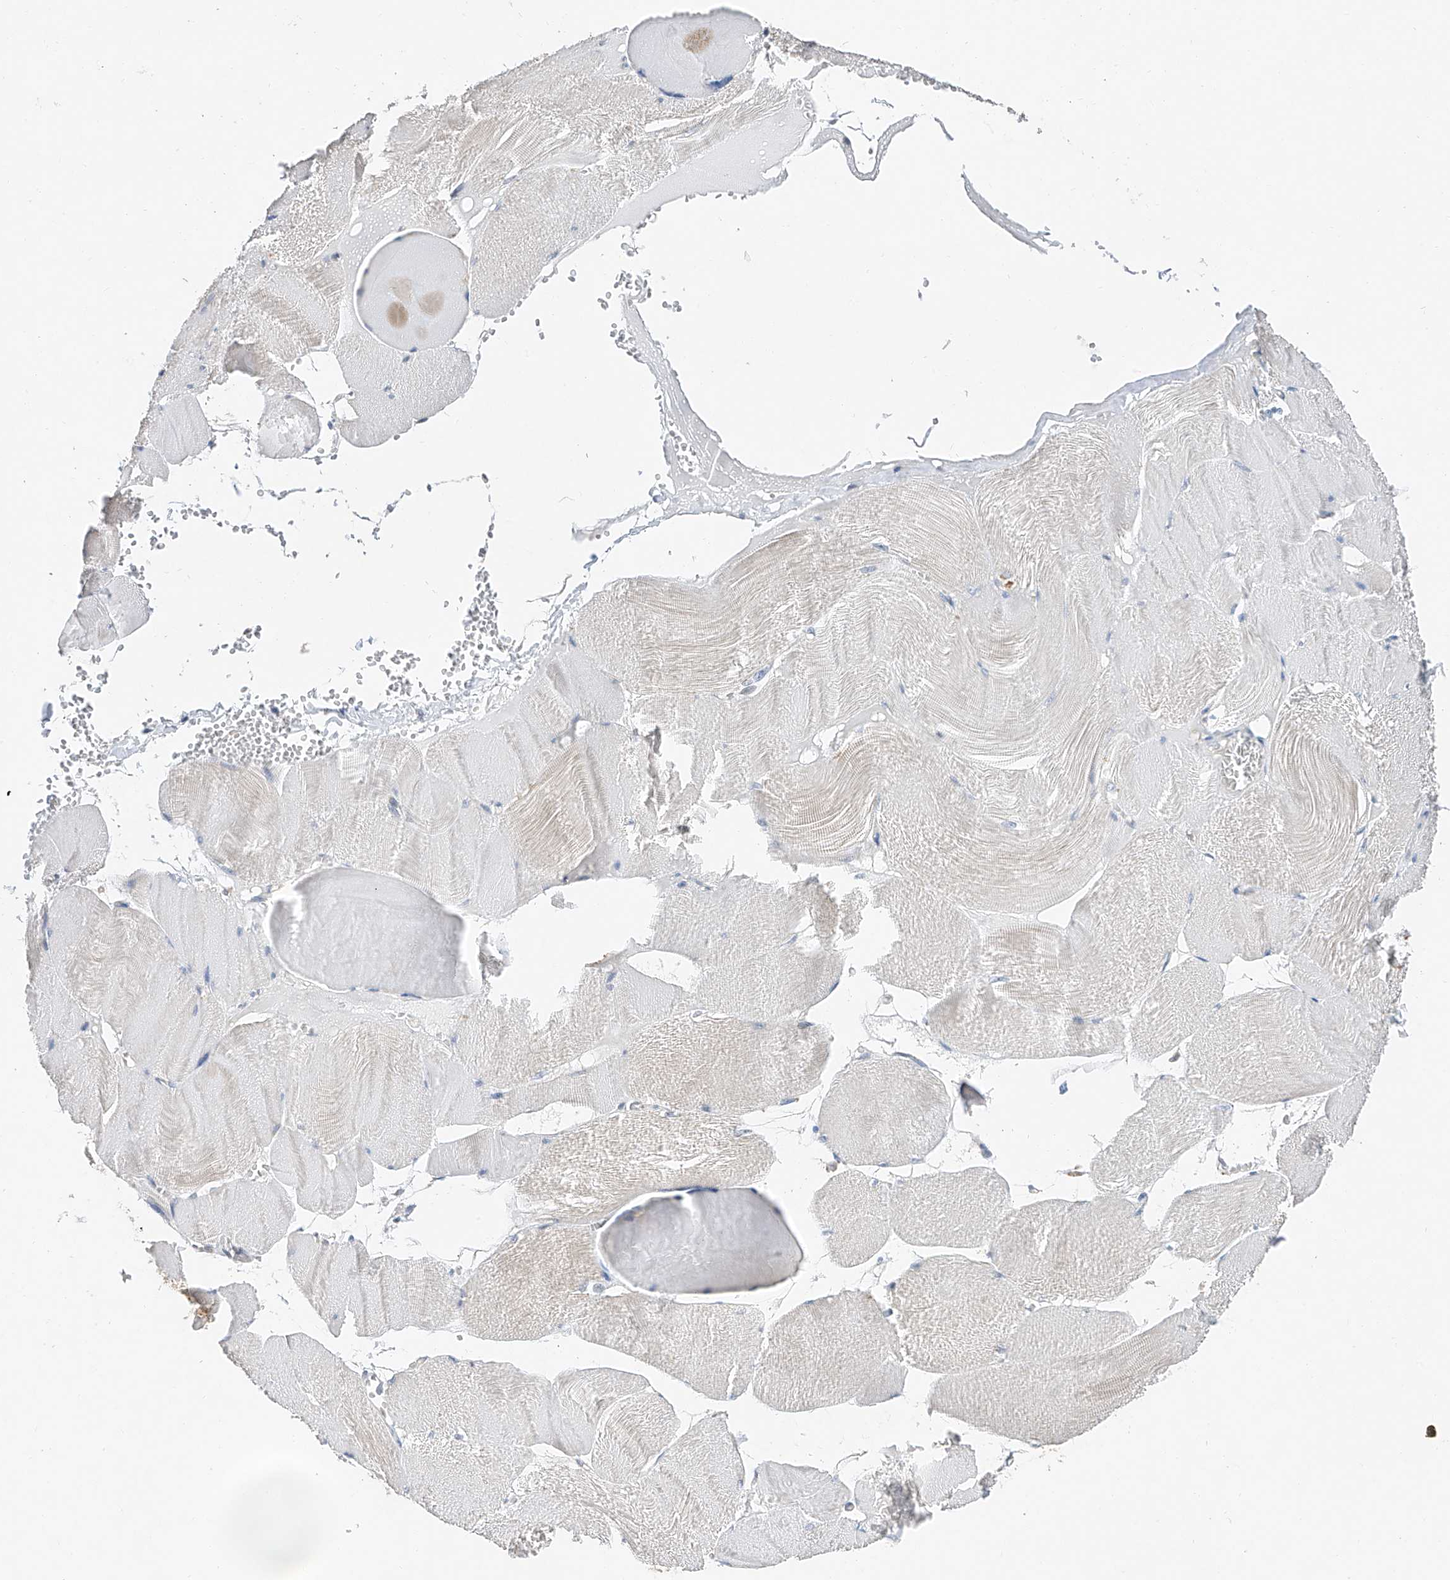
{"staining": {"intensity": "negative", "quantity": "none", "location": "none"}, "tissue": "skeletal muscle", "cell_type": "Myocytes", "image_type": "normal", "snomed": [{"axis": "morphology", "description": "Normal tissue, NOS"}, {"axis": "morphology", "description": "Basal cell carcinoma"}, {"axis": "topography", "description": "Skeletal muscle"}], "caption": "An immunohistochemistry (IHC) photomicrograph of unremarkable skeletal muscle is shown. There is no staining in myocytes of skeletal muscle.", "gene": "FUCA2", "patient": {"sex": "female", "age": 64}}